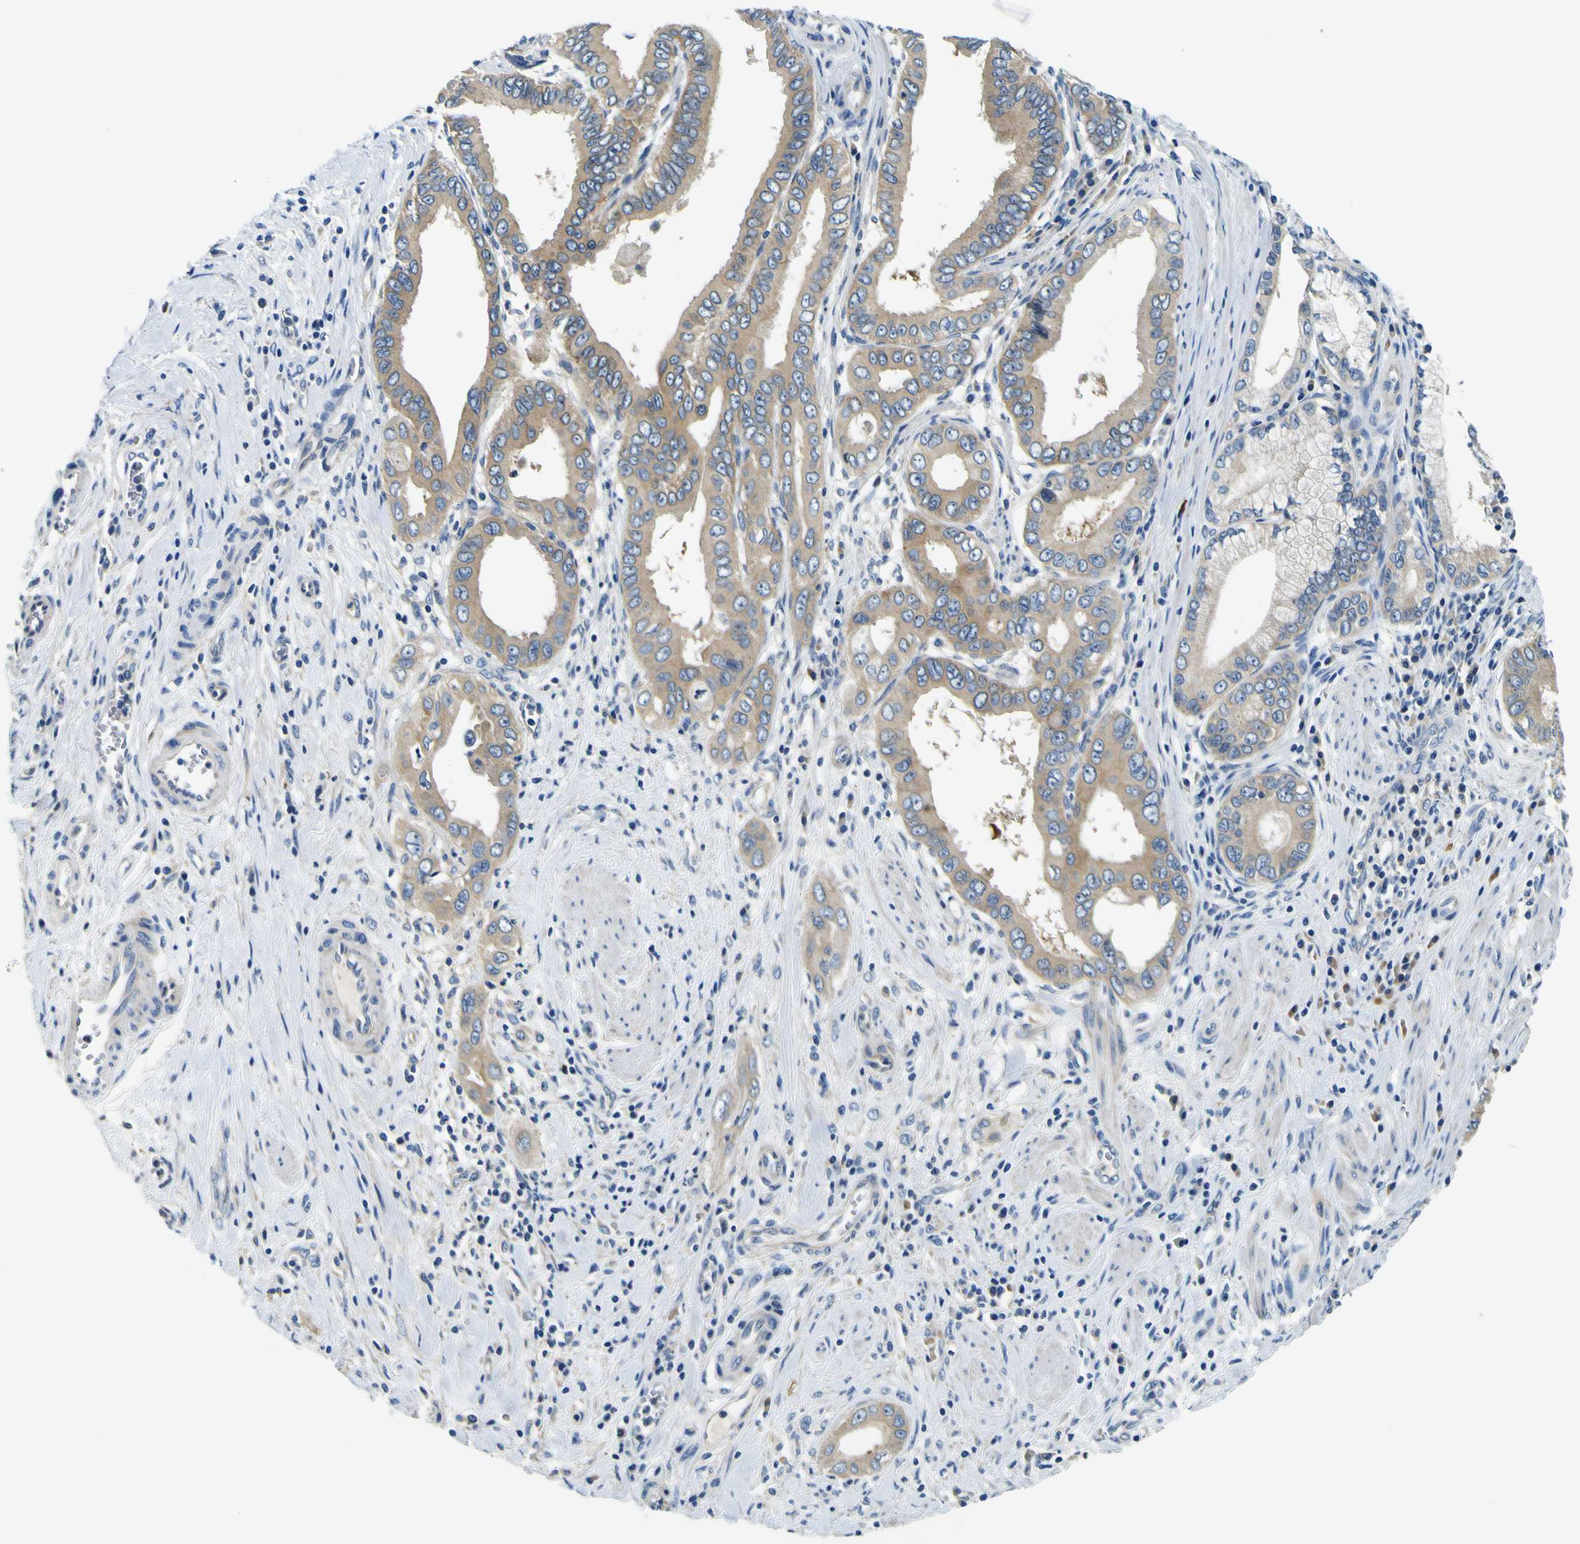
{"staining": {"intensity": "moderate", "quantity": ">75%", "location": "cytoplasmic/membranous"}, "tissue": "pancreatic cancer", "cell_type": "Tumor cells", "image_type": "cancer", "snomed": [{"axis": "morphology", "description": "Normal tissue, NOS"}, {"axis": "topography", "description": "Lymph node"}], "caption": "DAB (3,3'-diaminobenzidine) immunohistochemical staining of human pancreatic cancer exhibits moderate cytoplasmic/membranous protein positivity in approximately >75% of tumor cells.", "gene": "CLSTN1", "patient": {"sex": "male", "age": 50}}